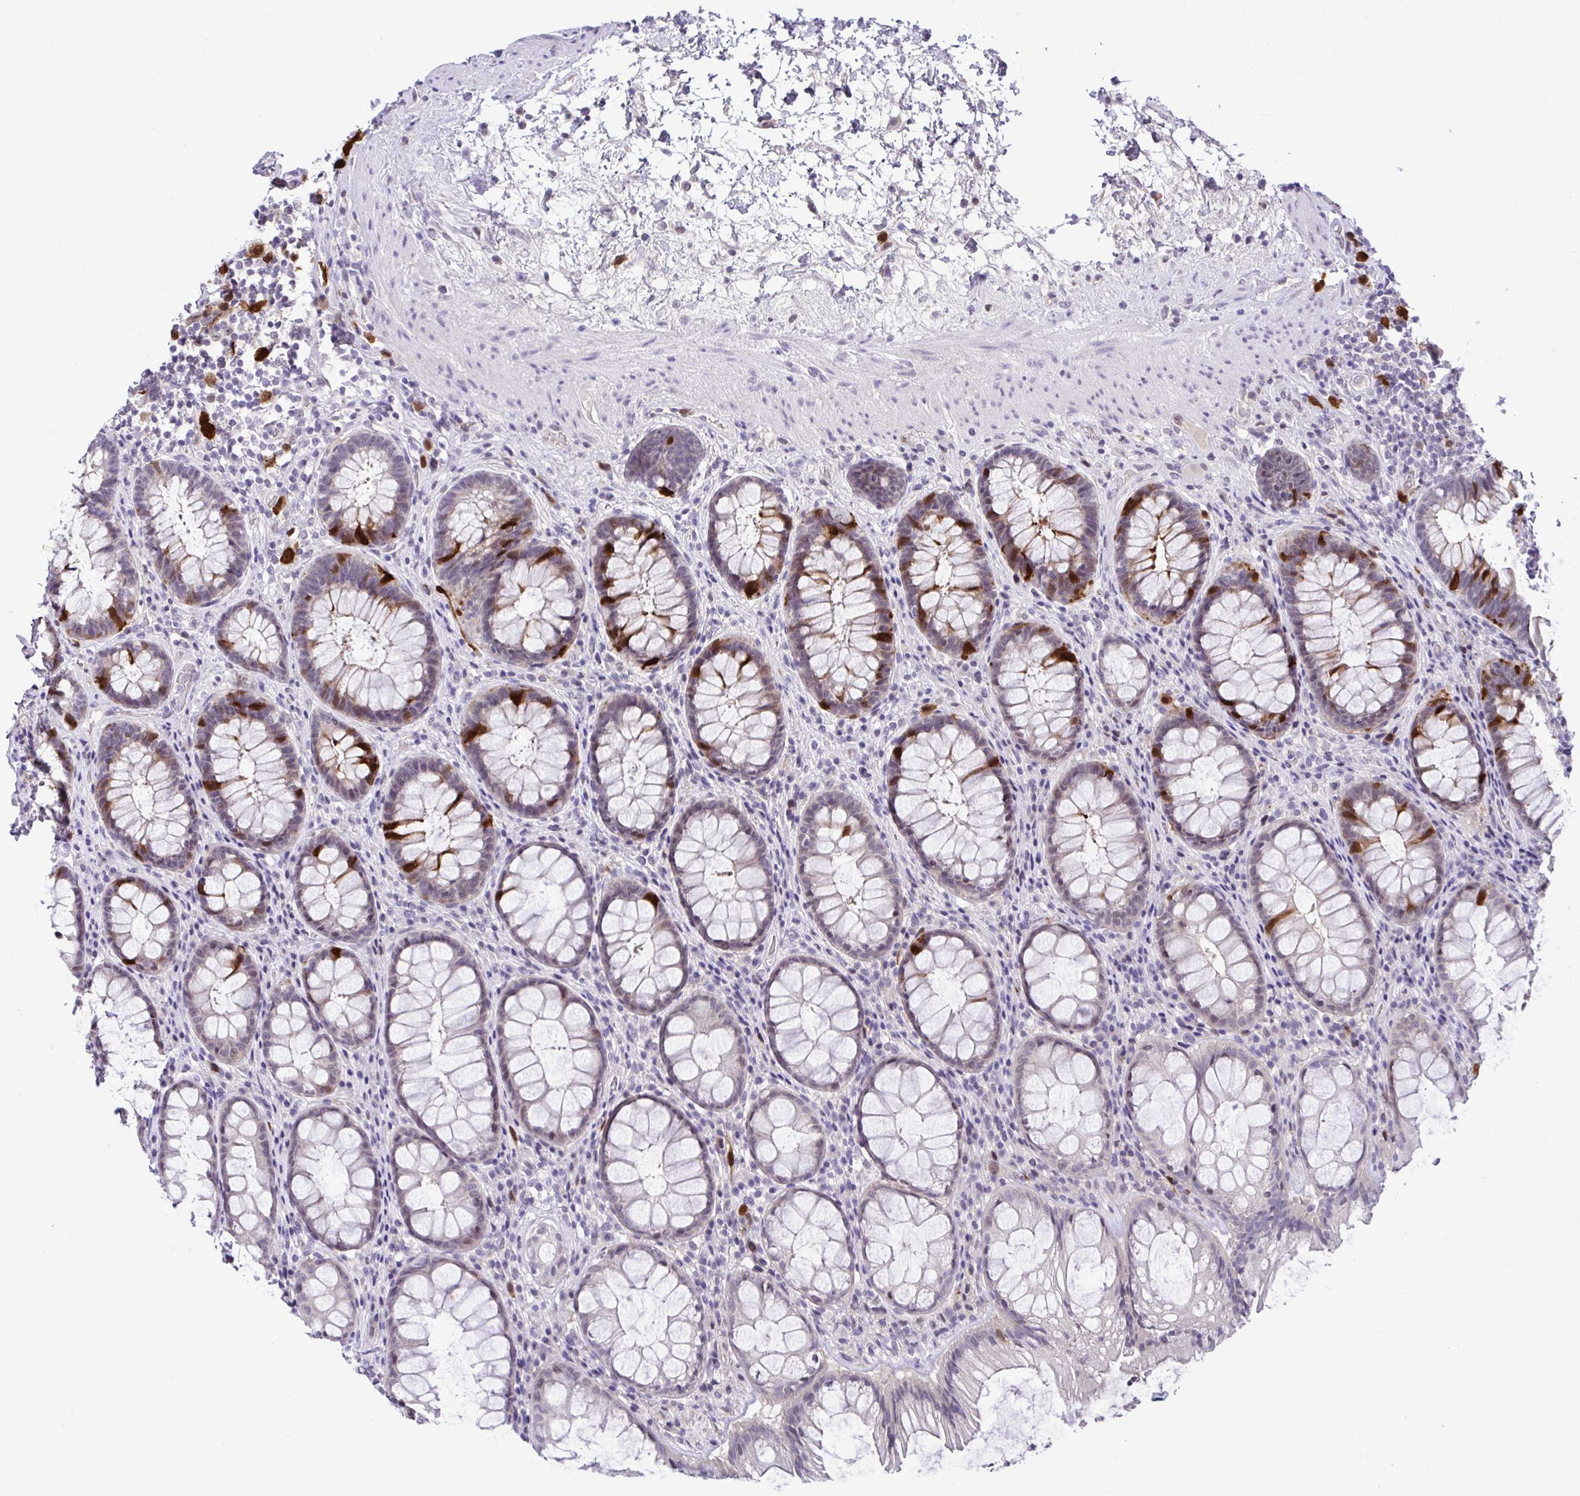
{"staining": {"intensity": "strong", "quantity": "<25%", "location": "cytoplasmic/membranous"}, "tissue": "rectum", "cell_type": "Glandular cells", "image_type": "normal", "snomed": [{"axis": "morphology", "description": "Normal tissue, NOS"}, {"axis": "topography", "description": "Rectum"}], "caption": "Benign rectum exhibits strong cytoplasmic/membranous positivity in approximately <25% of glandular cells, visualized by immunohistochemistry. (Brightfield microscopy of DAB IHC at high magnification).", "gene": "CDC20", "patient": {"sex": "male", "age": 72}}